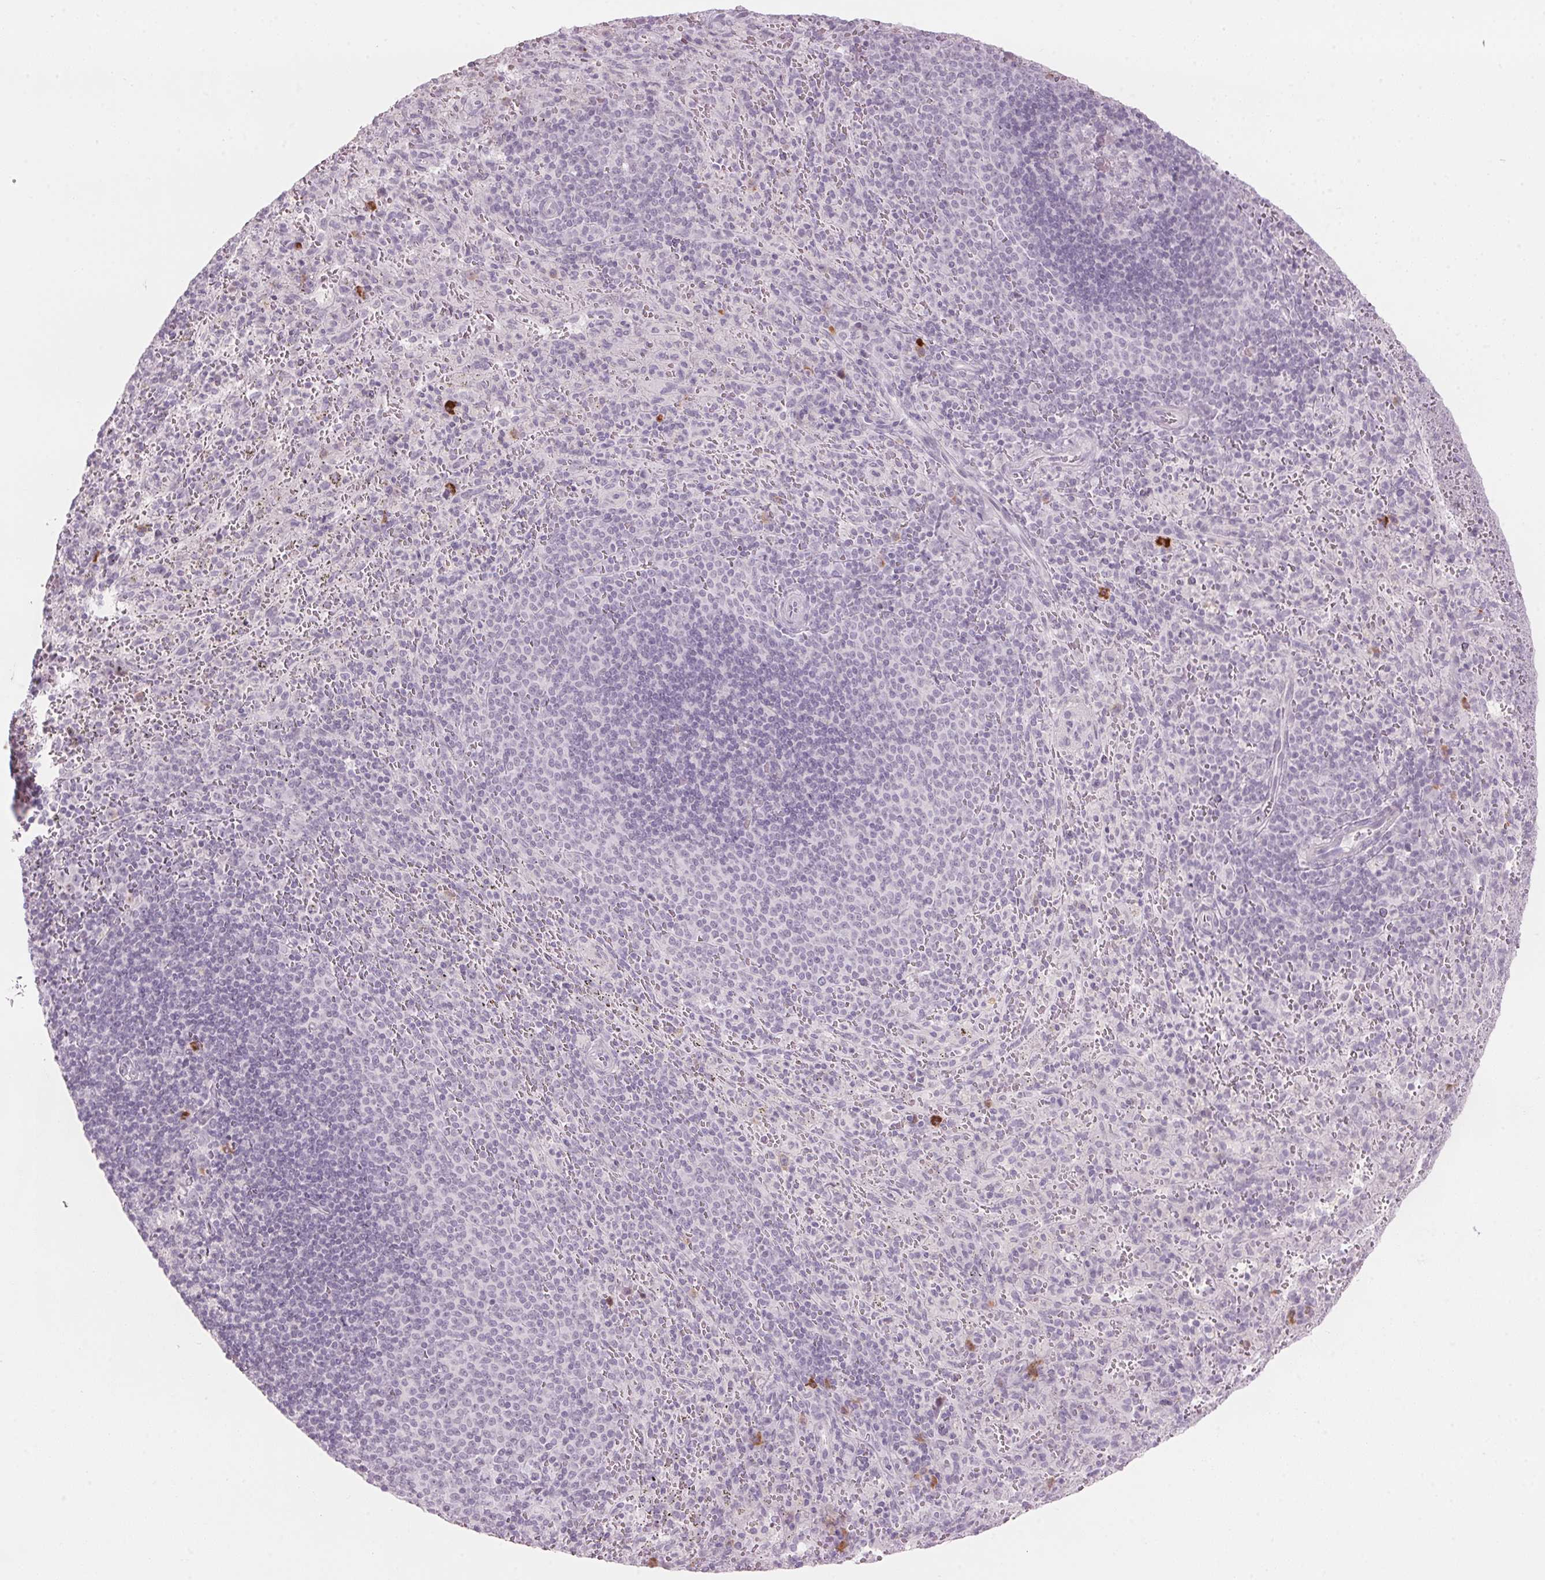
{"staining": {"intensity": "negative", "quantity": "none", "location": "none"}, "tissue": "spleen", "cell_type": "Cells in red pulp", "image_type": "normal", "snomed": [{"axis": "morphology", "description": "Normal tissue, NOS"}, {"axis": "topography", "description": "Spleen"}], "caption": "Cells in red pulp show no significant protein staining in unremarkable spleen. (Immunohistochemistry, brightfield microscopy, high magnification).", "gene": "SCTR", "patient": {"sex": "male", "age": 57}}